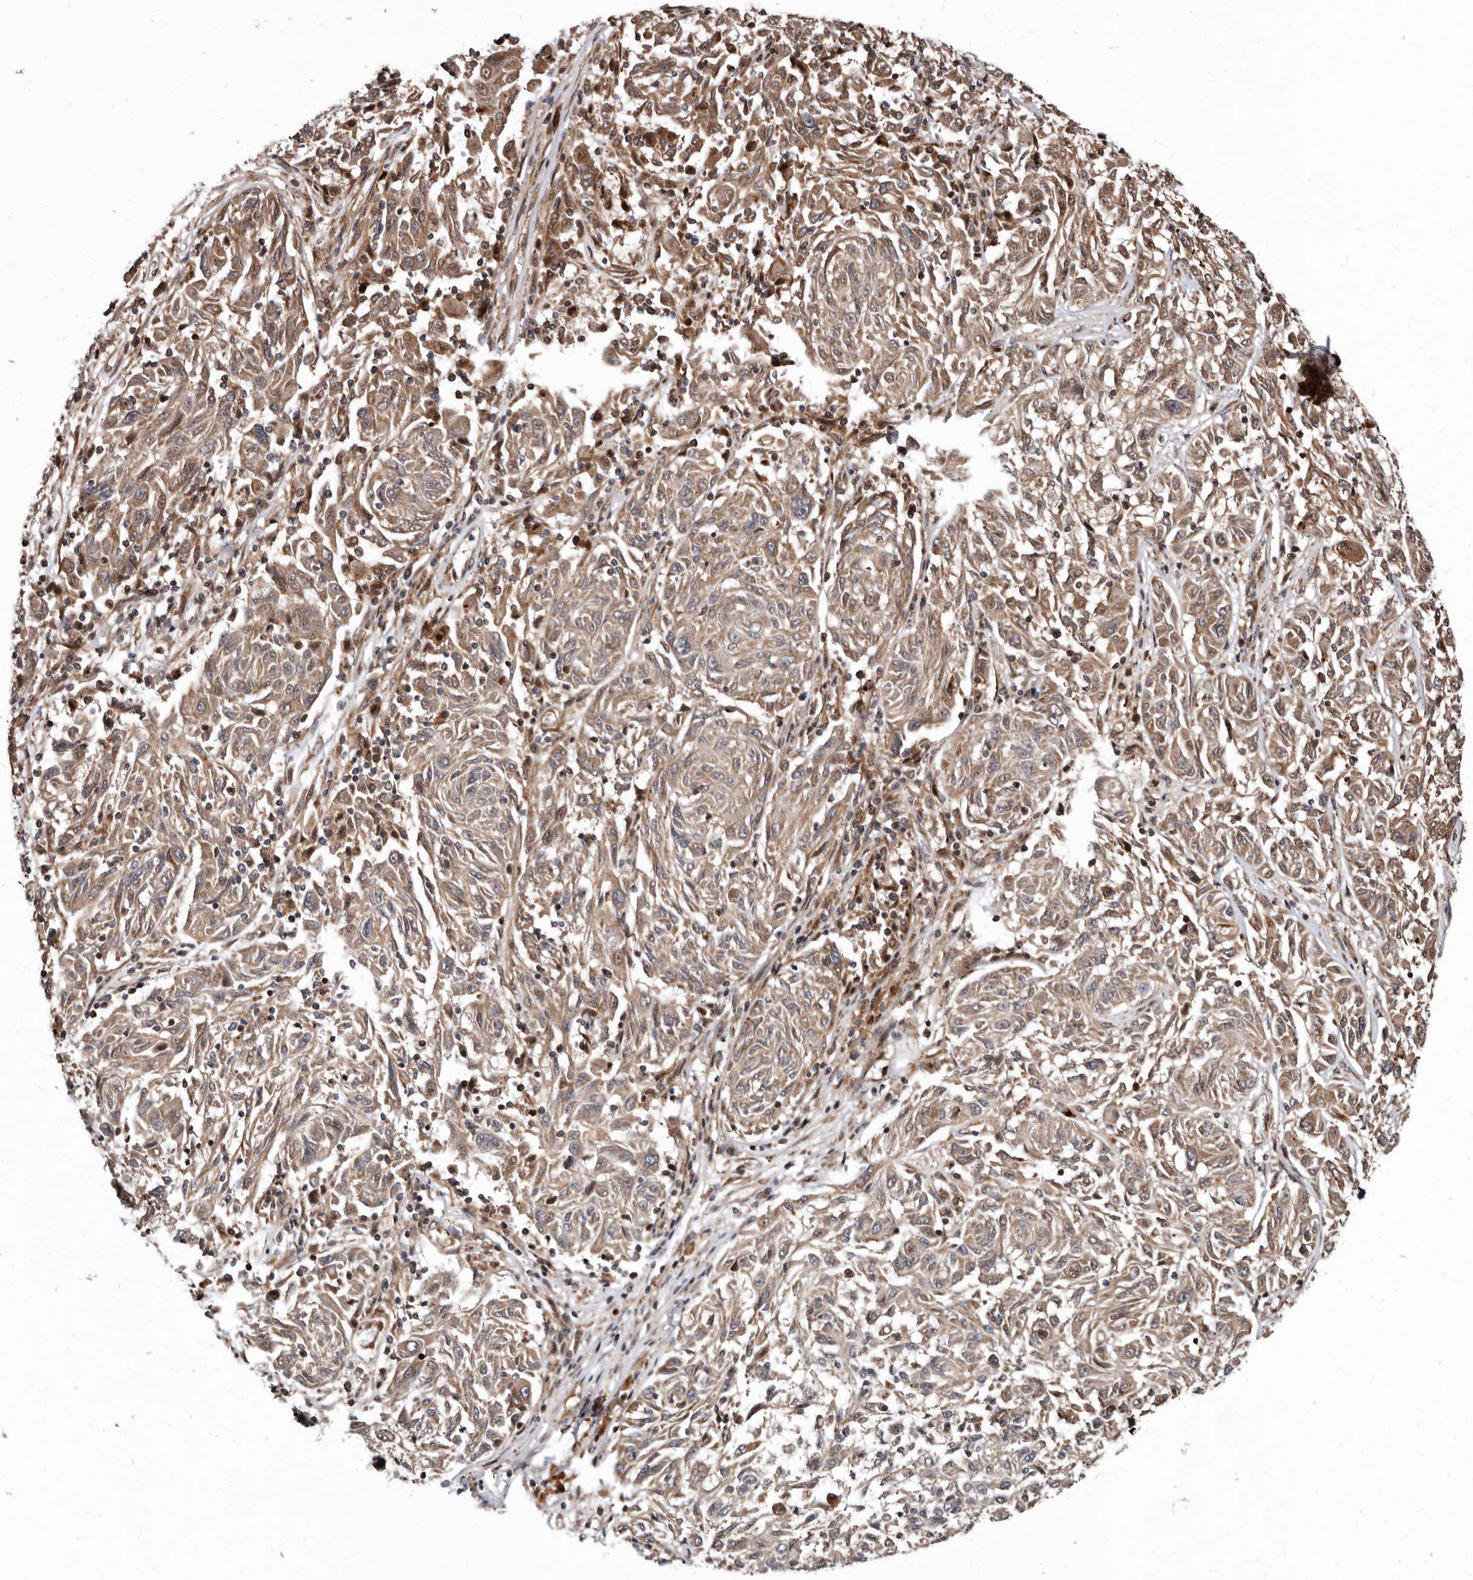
{"staining": {"intensity": "weak", "quantity": ">75%", "location": "cytoplasmic/membranous"}, "tissue": "melanoma", "cell_type": "Tumor cells", "image_type": "cancer", "snomed": [{"axis": "morphology", "description": "Malignant melanoma, NOS"}, {"axis": "topography", "description": "Skin"}], "caption": "Brown immunohistochemical staining in human malignant melanoma reveals weak cytoplasmic/membranous positivity in approximately >75% of tumor cells. (Brightfield microscopy of DAB IHC at high magnification).", "gene": "WEE2", "patient": {"sex": "male", "age": 53}}